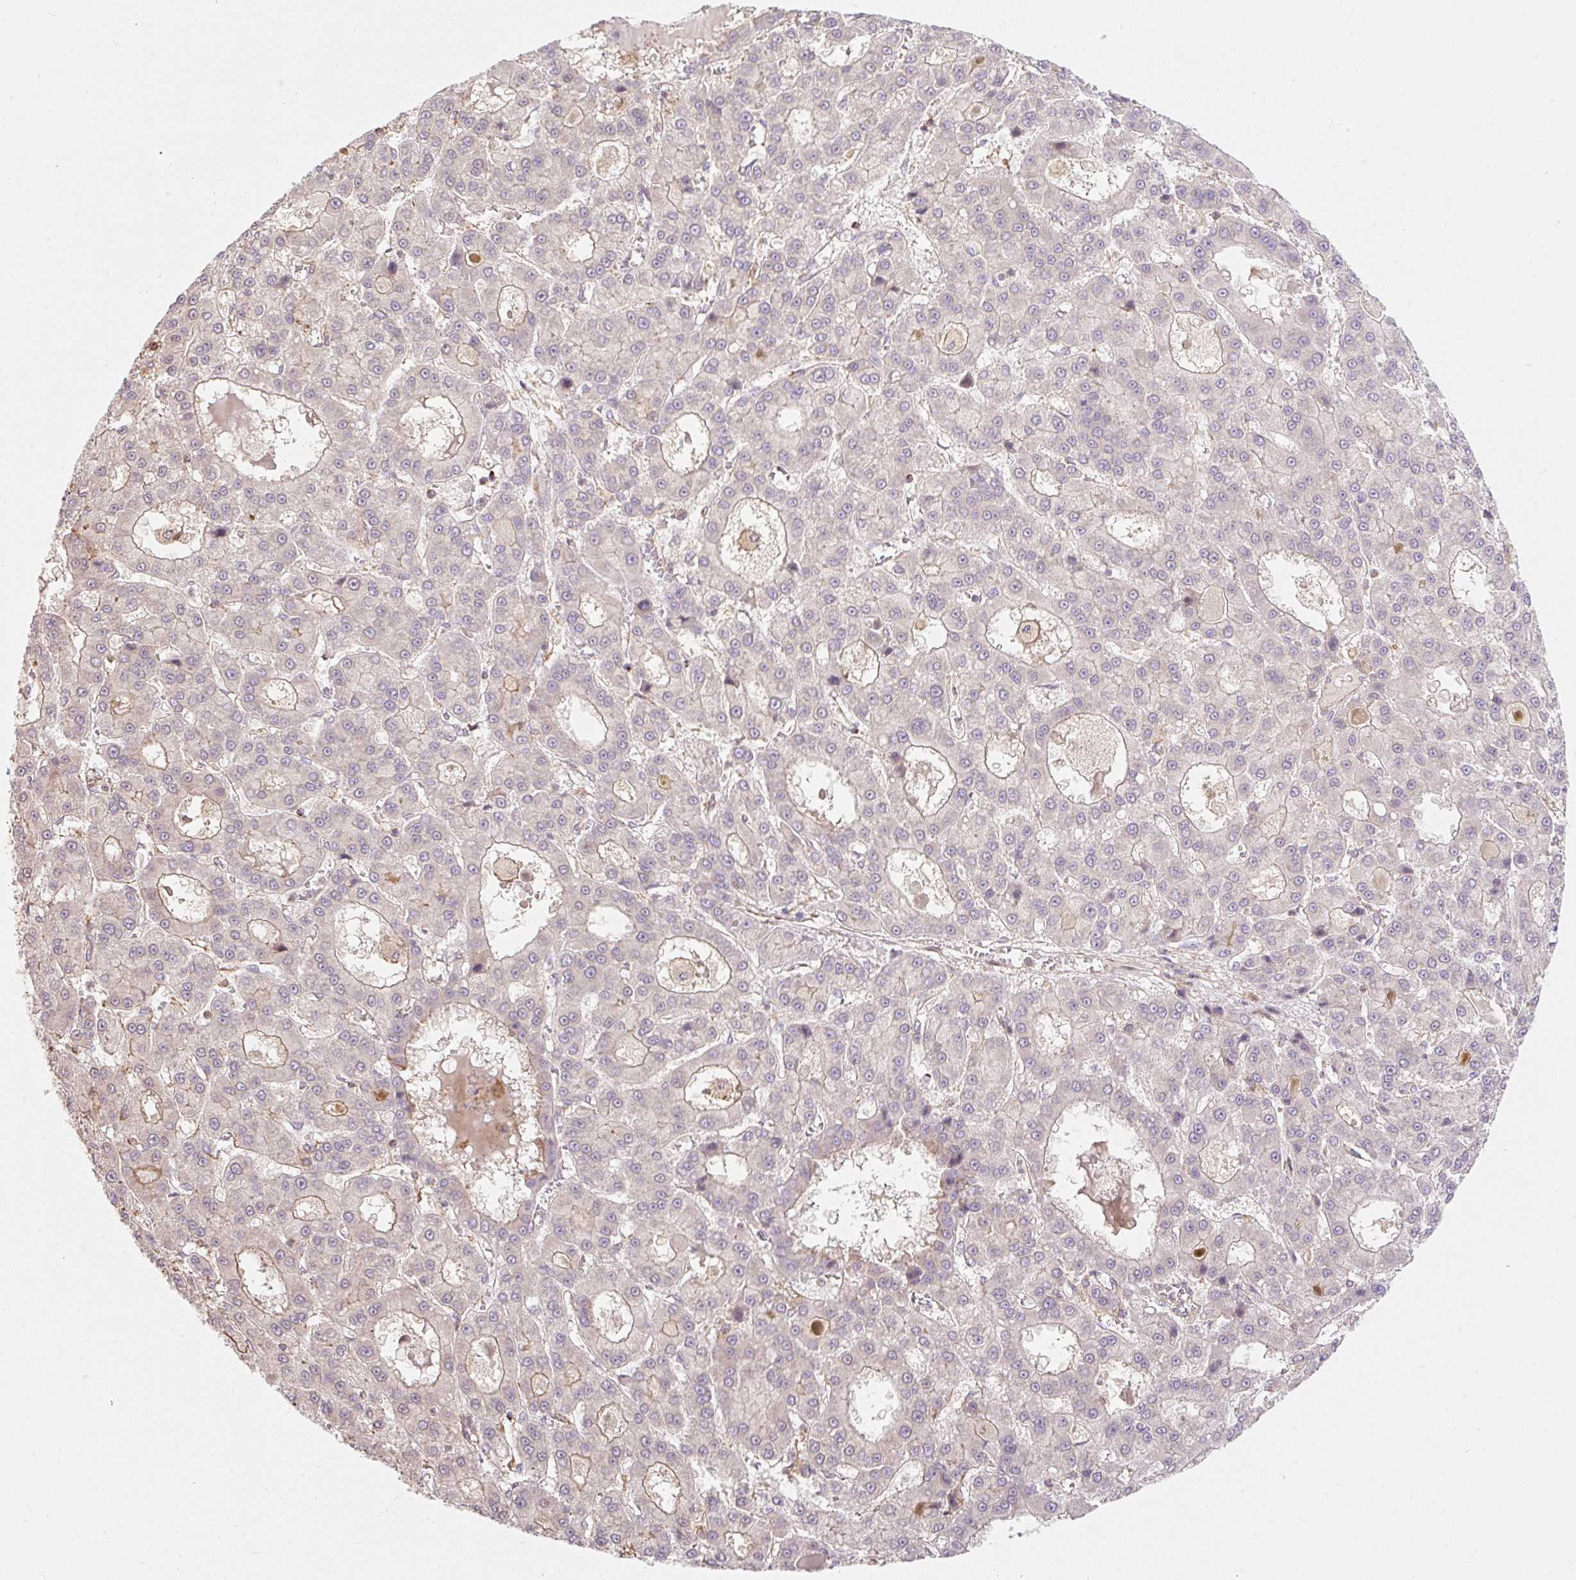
{"staining": {"intensity": "negative", "quantity": "none", "location": "none"}, "tissue": "liver cancer", "cell_type": "Tumor cells", "image_type": "cancer", "snomed": [{"axis": "morphology", "description": "Carcinoma, Hepatocellular, NOS"}, {"axis": "topography", "description": "Liver"}], "caption": "Tumor cells show no significant protein expression in hepatocellular carcinoma (liver).", "gene": "EMC10", "patient": {"sex": "male", "age": 70}}